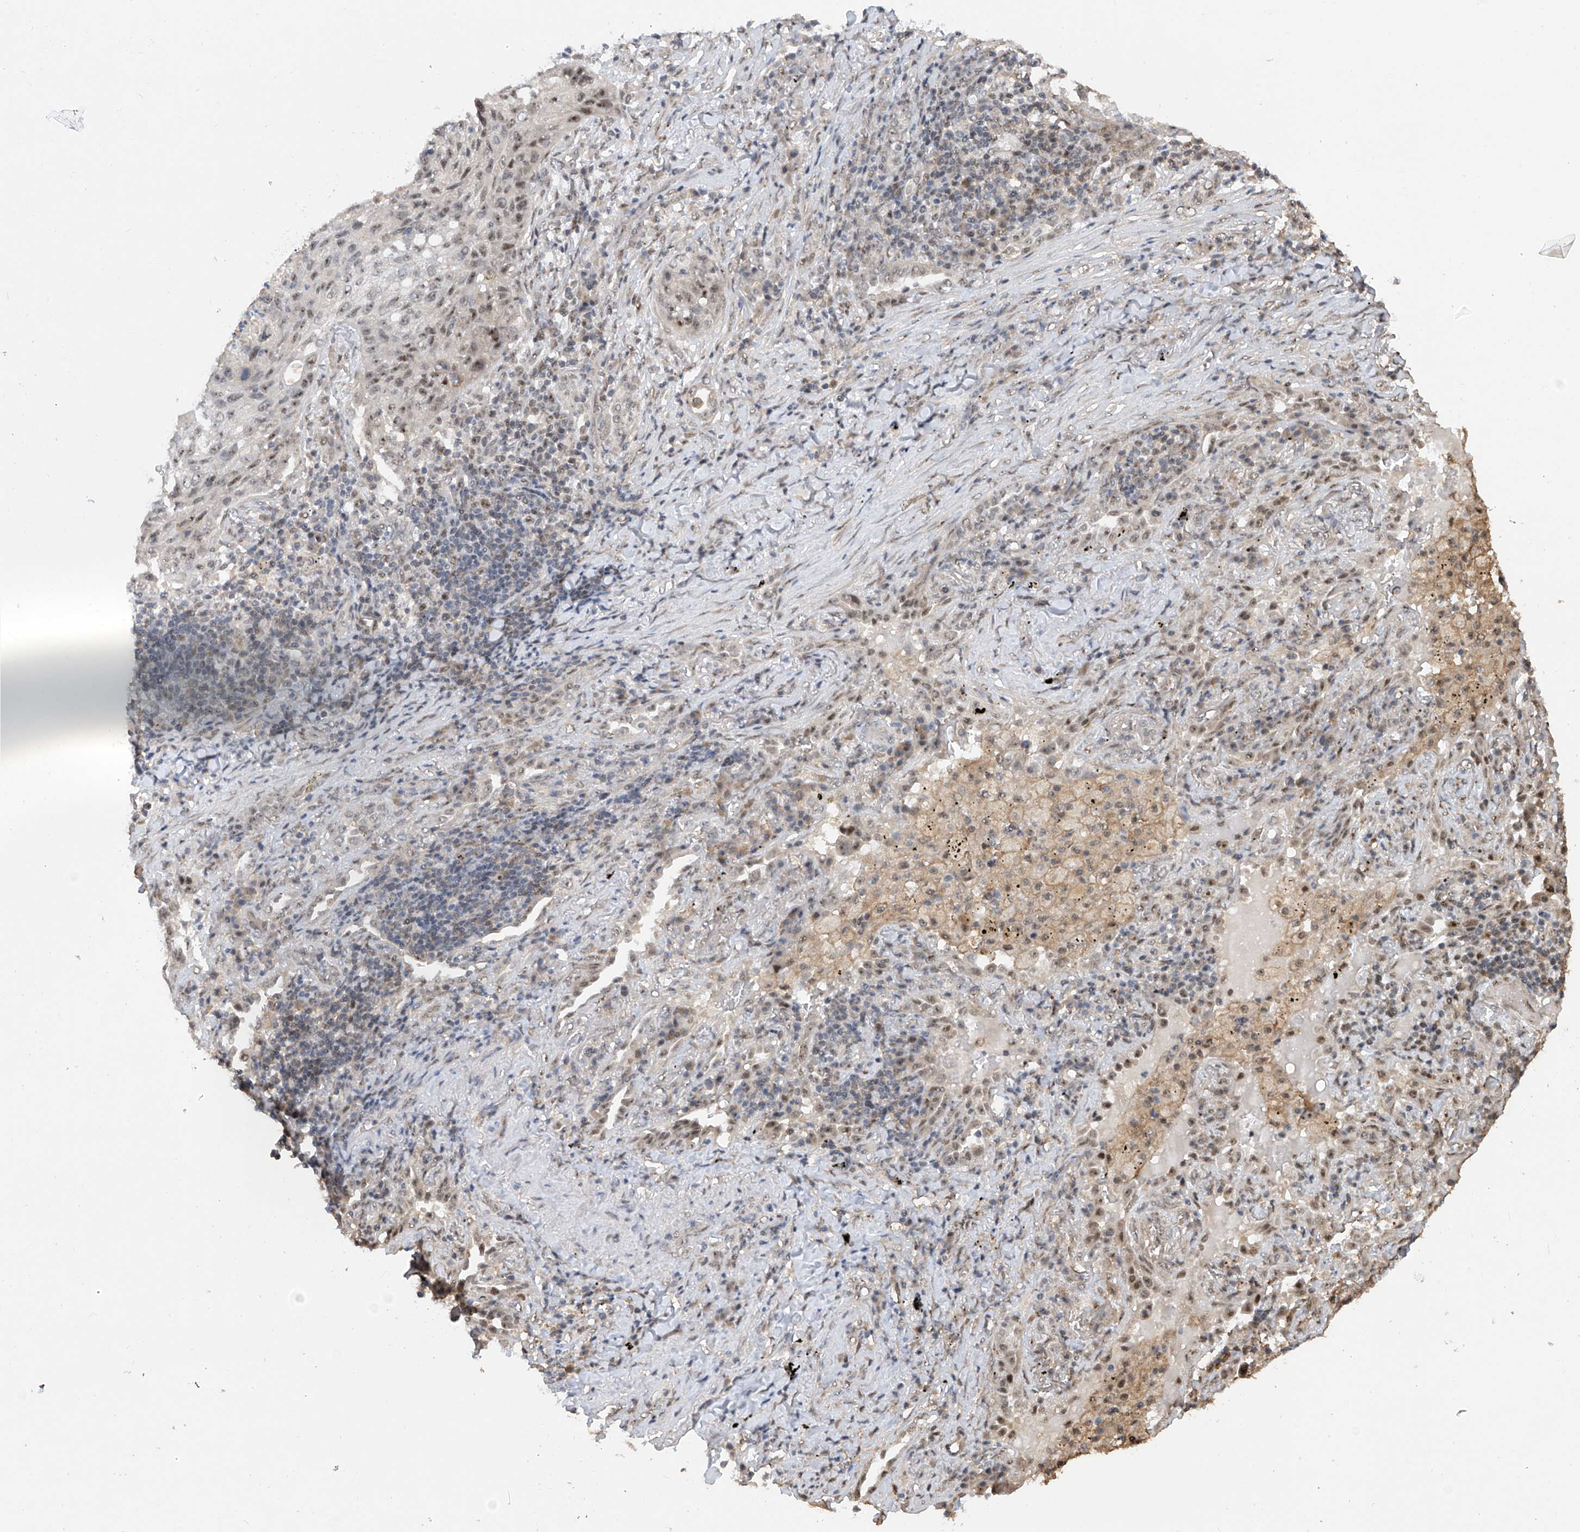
{"staining": {"intensity": "weak", "quantity": "<25%", "location": "nuclear"}, "tissue": "lung cancer", "cell_type": "Tumor cells", "image_type": "cancer", "snomed": [{"axis": "morphology", "description": "Squamous cell carcinoma, NOS"}, {"axis": "topography", "description": "Lung"}], "caption": "The photomicrograph exhibits no significant positivity in tumor cells of lung cancer (squamous cell carcinoma).", "gene": "C1orf131", "patient": {"sex": "female", "age": 63}}